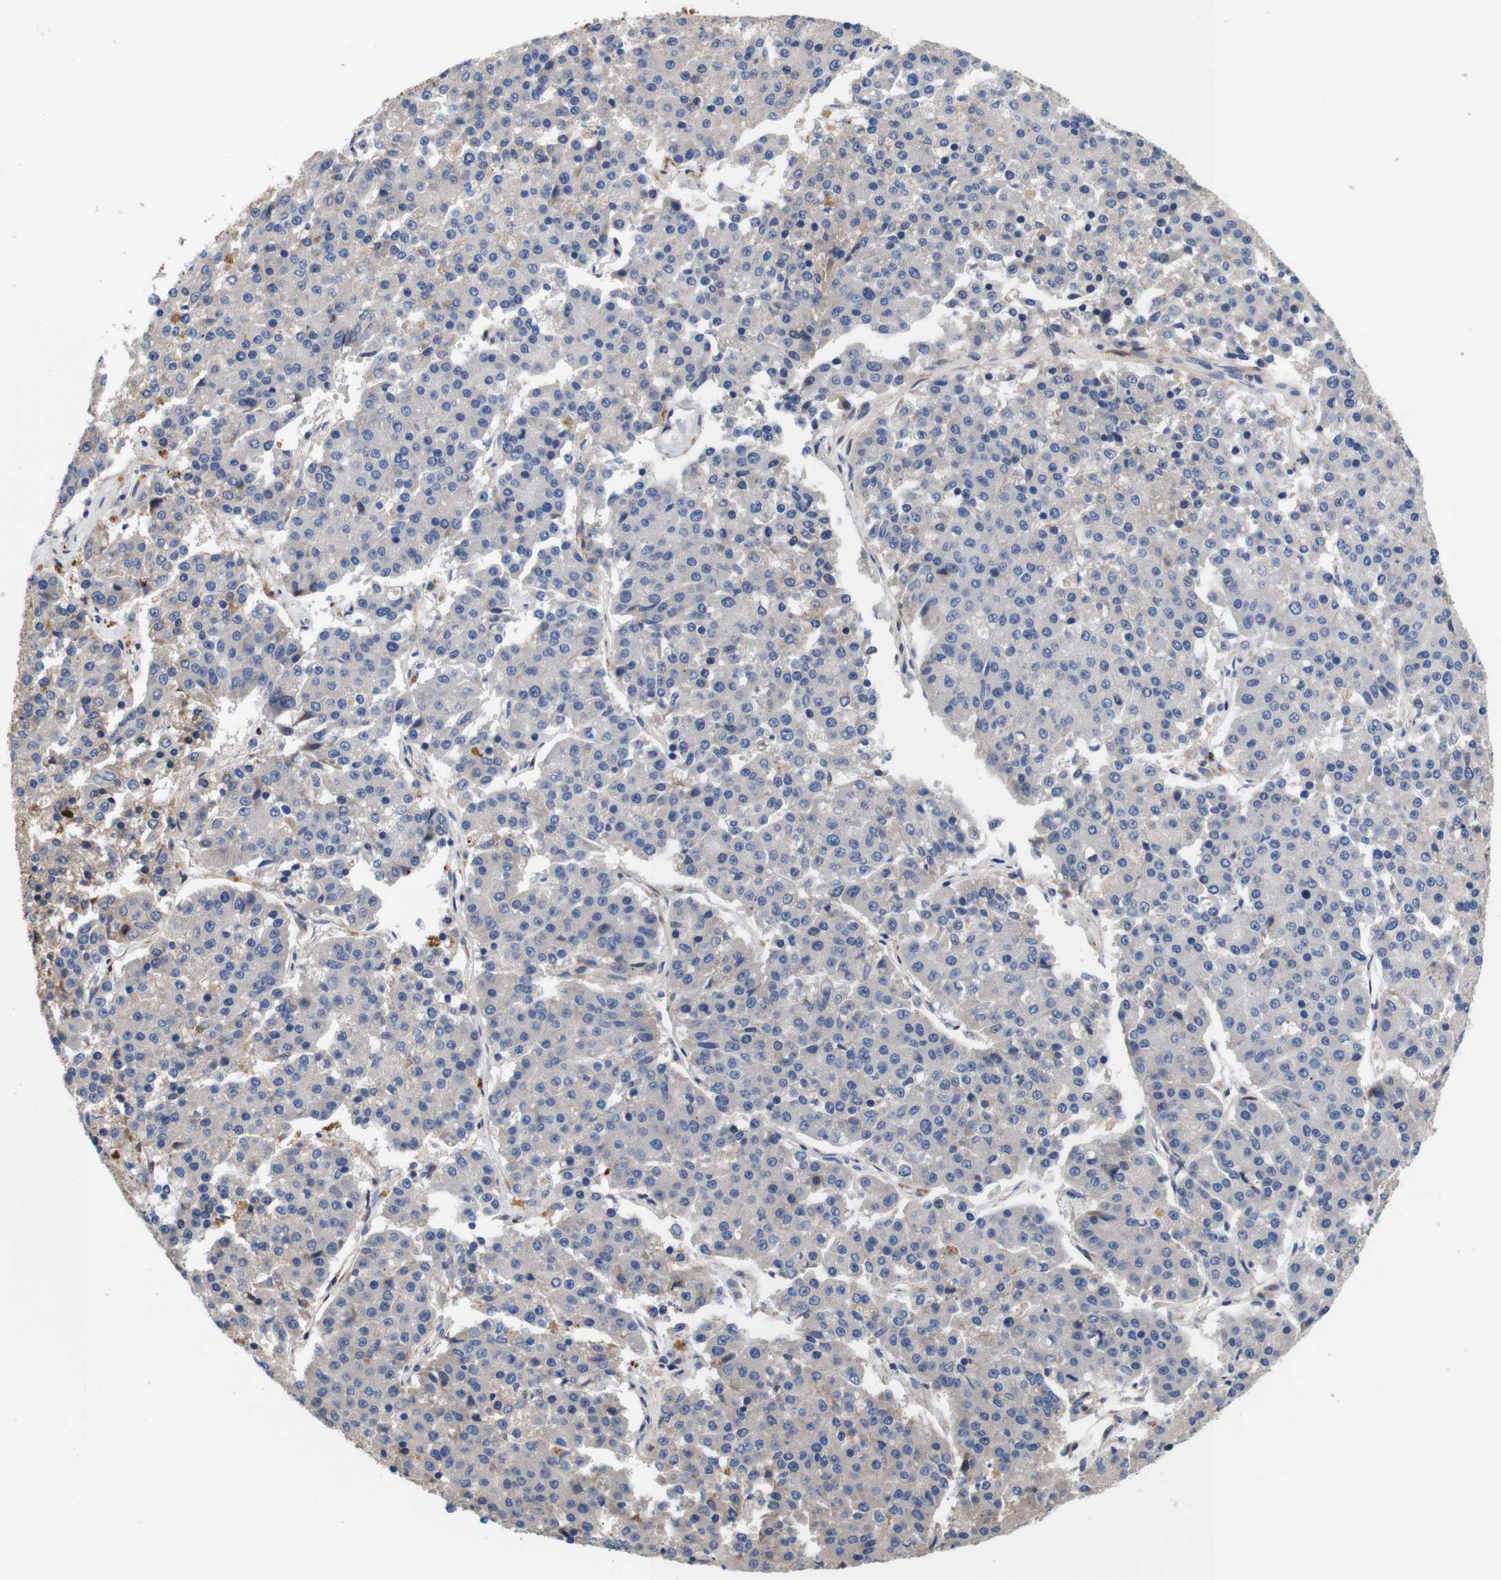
{"staining": {"intensity": "negative", "quantity": "none", "location": "none"}, "tissue": "pancreatic cancer", "cell_type": "Tumor cells", "image_type": "cancer", "snomed": [{"axis": "morphology", "description": "Adenocarcinoma, NOS"}, {"axis": "topography", "description": "Pancreas"}], "caption": "Human pancreatic adenocarcinoma stained for a protein using immunohistochemistry reveals no positivity in tumor cells.", "gene": "SPRY3", "patient": {"sex": "male", "age": 50}}